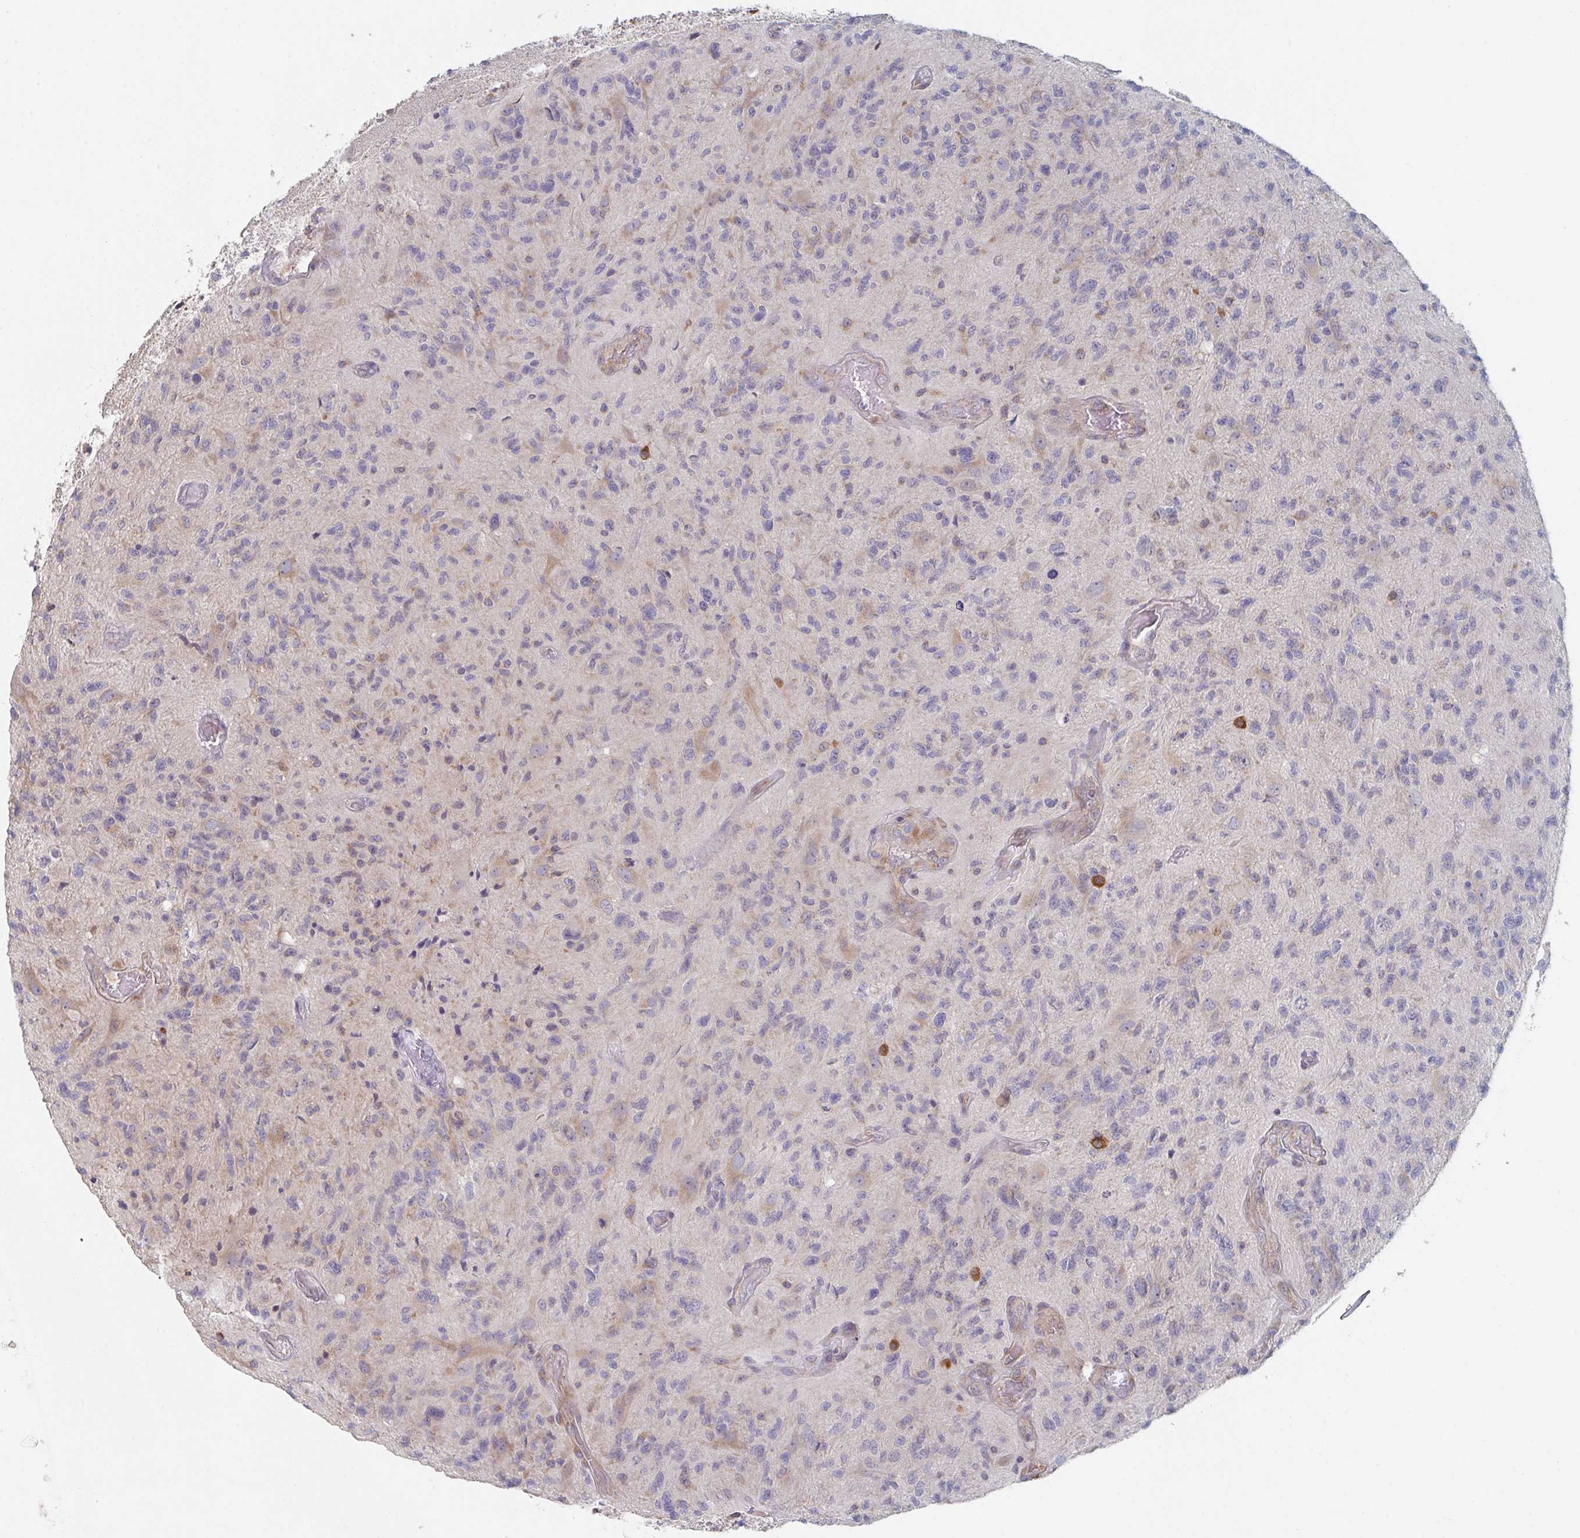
{"staining": {"intensity": "weak", "quantity": "<25%", "location": "cytoplasmic/membranous"}, "tissue": "glioma", "cell_type": "Tumor cells", "image_type": "cancer", "snomed": [{"axis": "morphology", "description": "Glioma, malignant, High grade"}, {"axis": "topography", "description": "Brain"}], "caption": "There is no significant expression in tumor cells of glioma. Brightfield microscopy of immunohistochemistry stained with DAB (brown) and hematoxylin (blue), captured at high magnification.", "gene": "ELOVL1", "patient": {"sex": "male", "age": 67}}